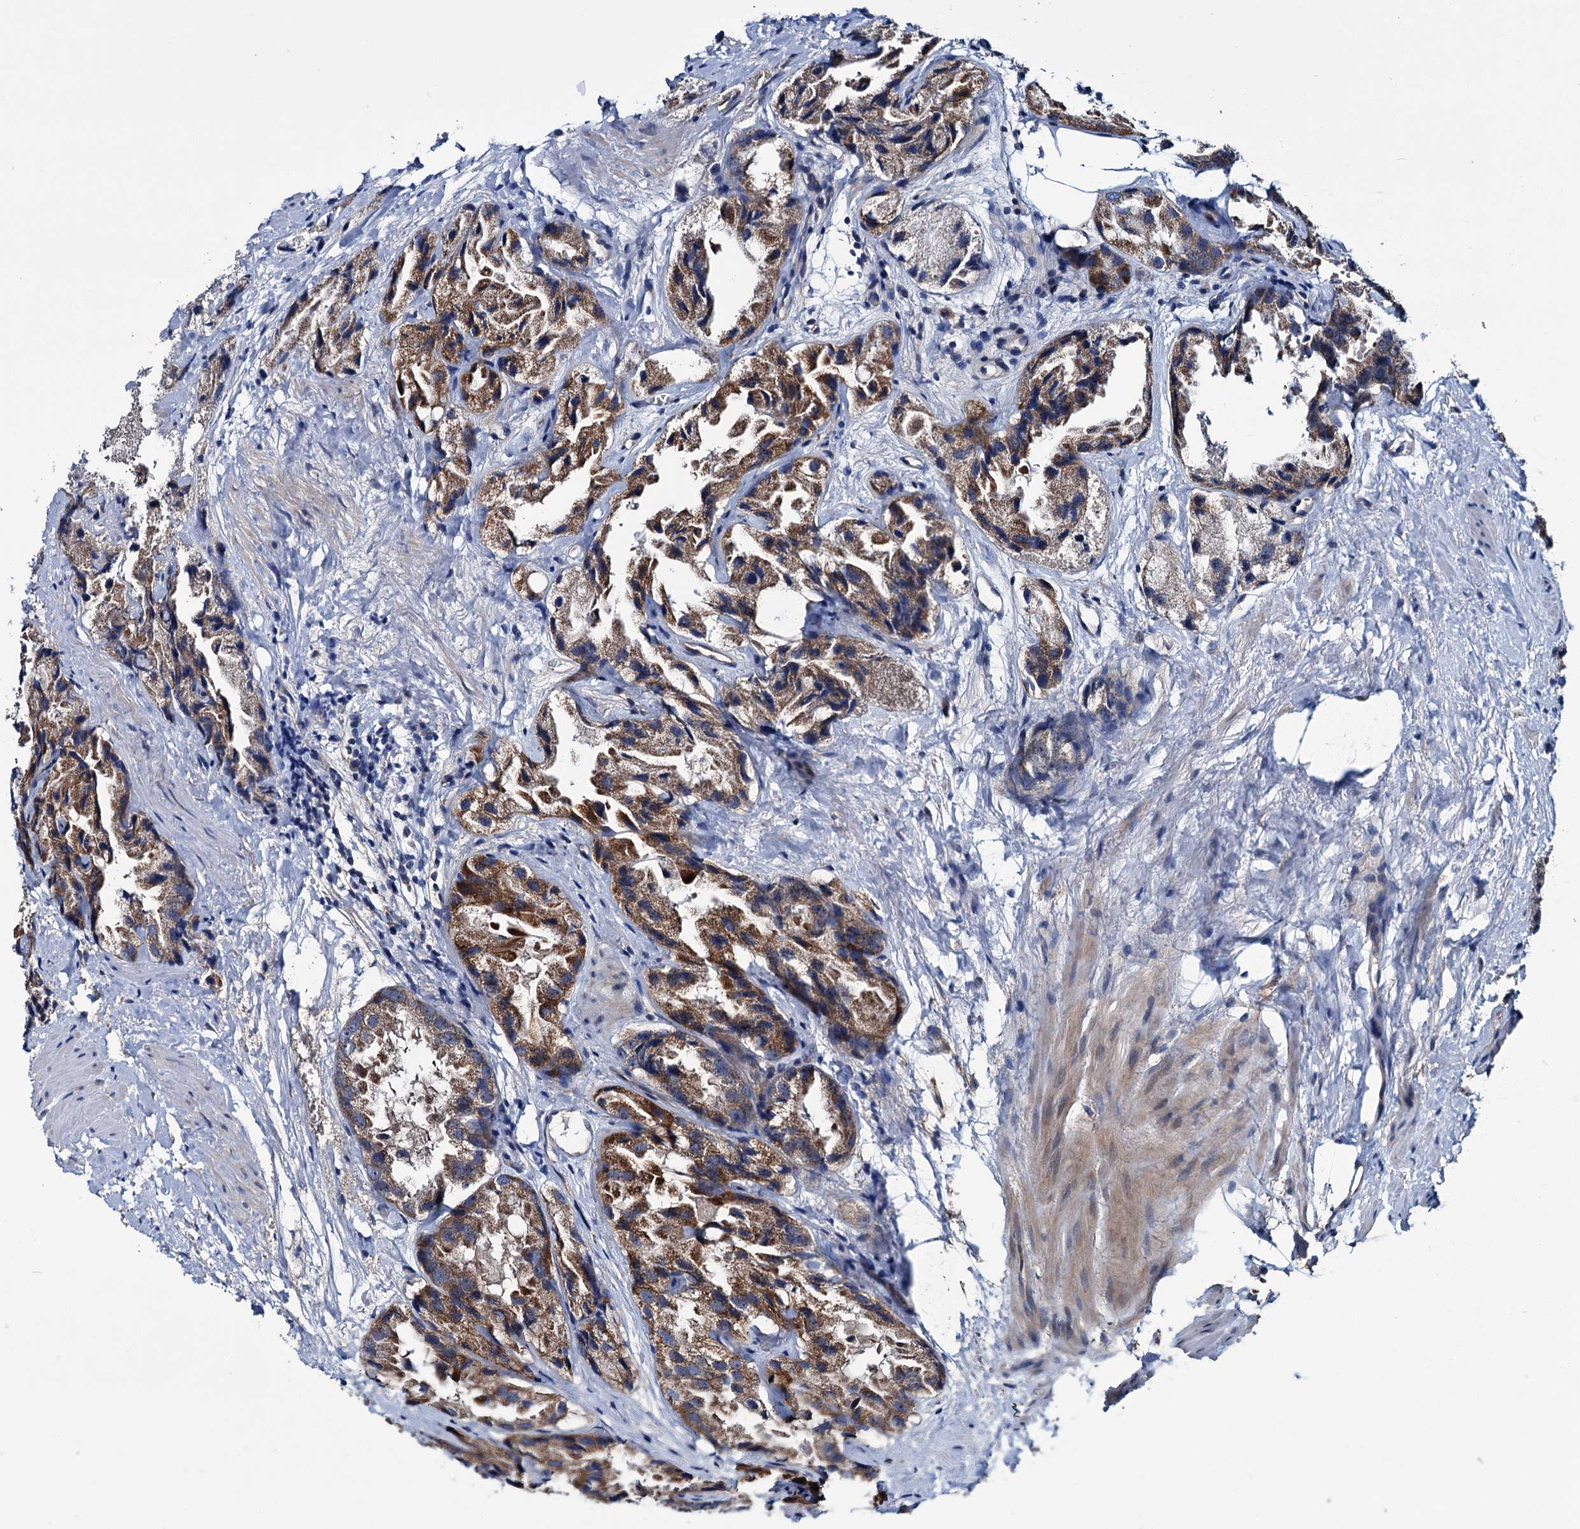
{"staining": {"intensity": "moderate", "quantity": ">75%", "location": "cytoplasmic/membranous"}, "tissue": "prostate cancer", "cell_type": "Tumor cells", "image_type": "cancer", "snomed": [{"axis": "morphology", "description": "Adenocarcinoma, High grade"}, {"axis": "topography", "description": "Prostate"}], "caption": "The immunohistochemical stain shows moderate cytoplasmic/membranous staining in tumor cells of high-grade adenocarcinoma (prostate) tissue.", "gene": "EYA4", "patient": {"sex": "male", "age": 66}}